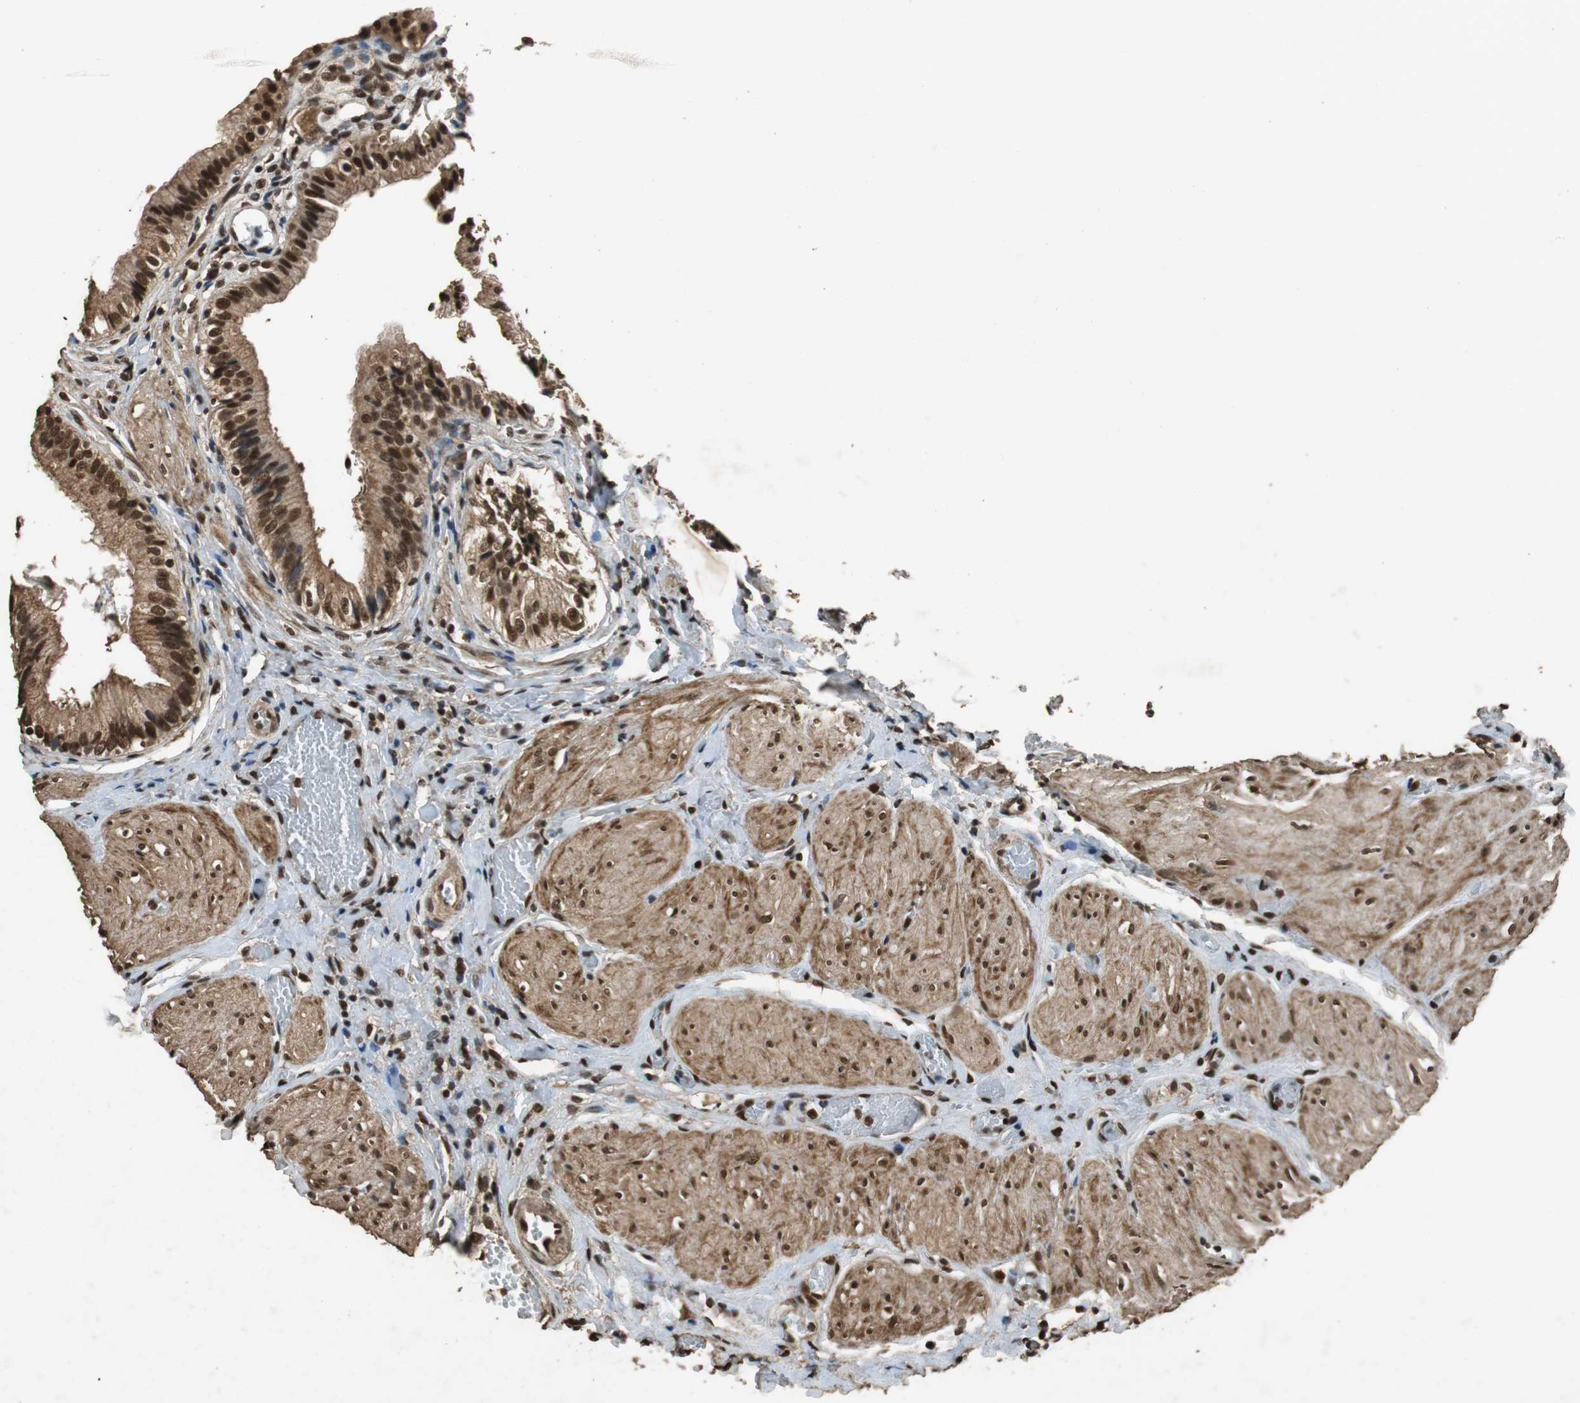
{"staining": {"intensity": "strong", "quantity": ">75%", "location": "cytoplasmic/membranous,nuclear"}, "tissue": "gallbladder", "cell_type": "Glandular cells", "image_type": "normal", "snomed": [{"axis": "morphology", "description": "Normal tissue, NOS"}, {"axis": "topography", "description": "Gallbladder"}], "caption": "DAB (3,3'-diaminobenzidine) immunohistochemical staining of normal human gallbladder exhibits strong cytoplasmic/membranous,nuclear protein expression in about >75% of glandular cells.", "gene": "ZNF18", "patient": {"sex": "male", "age": 65}}